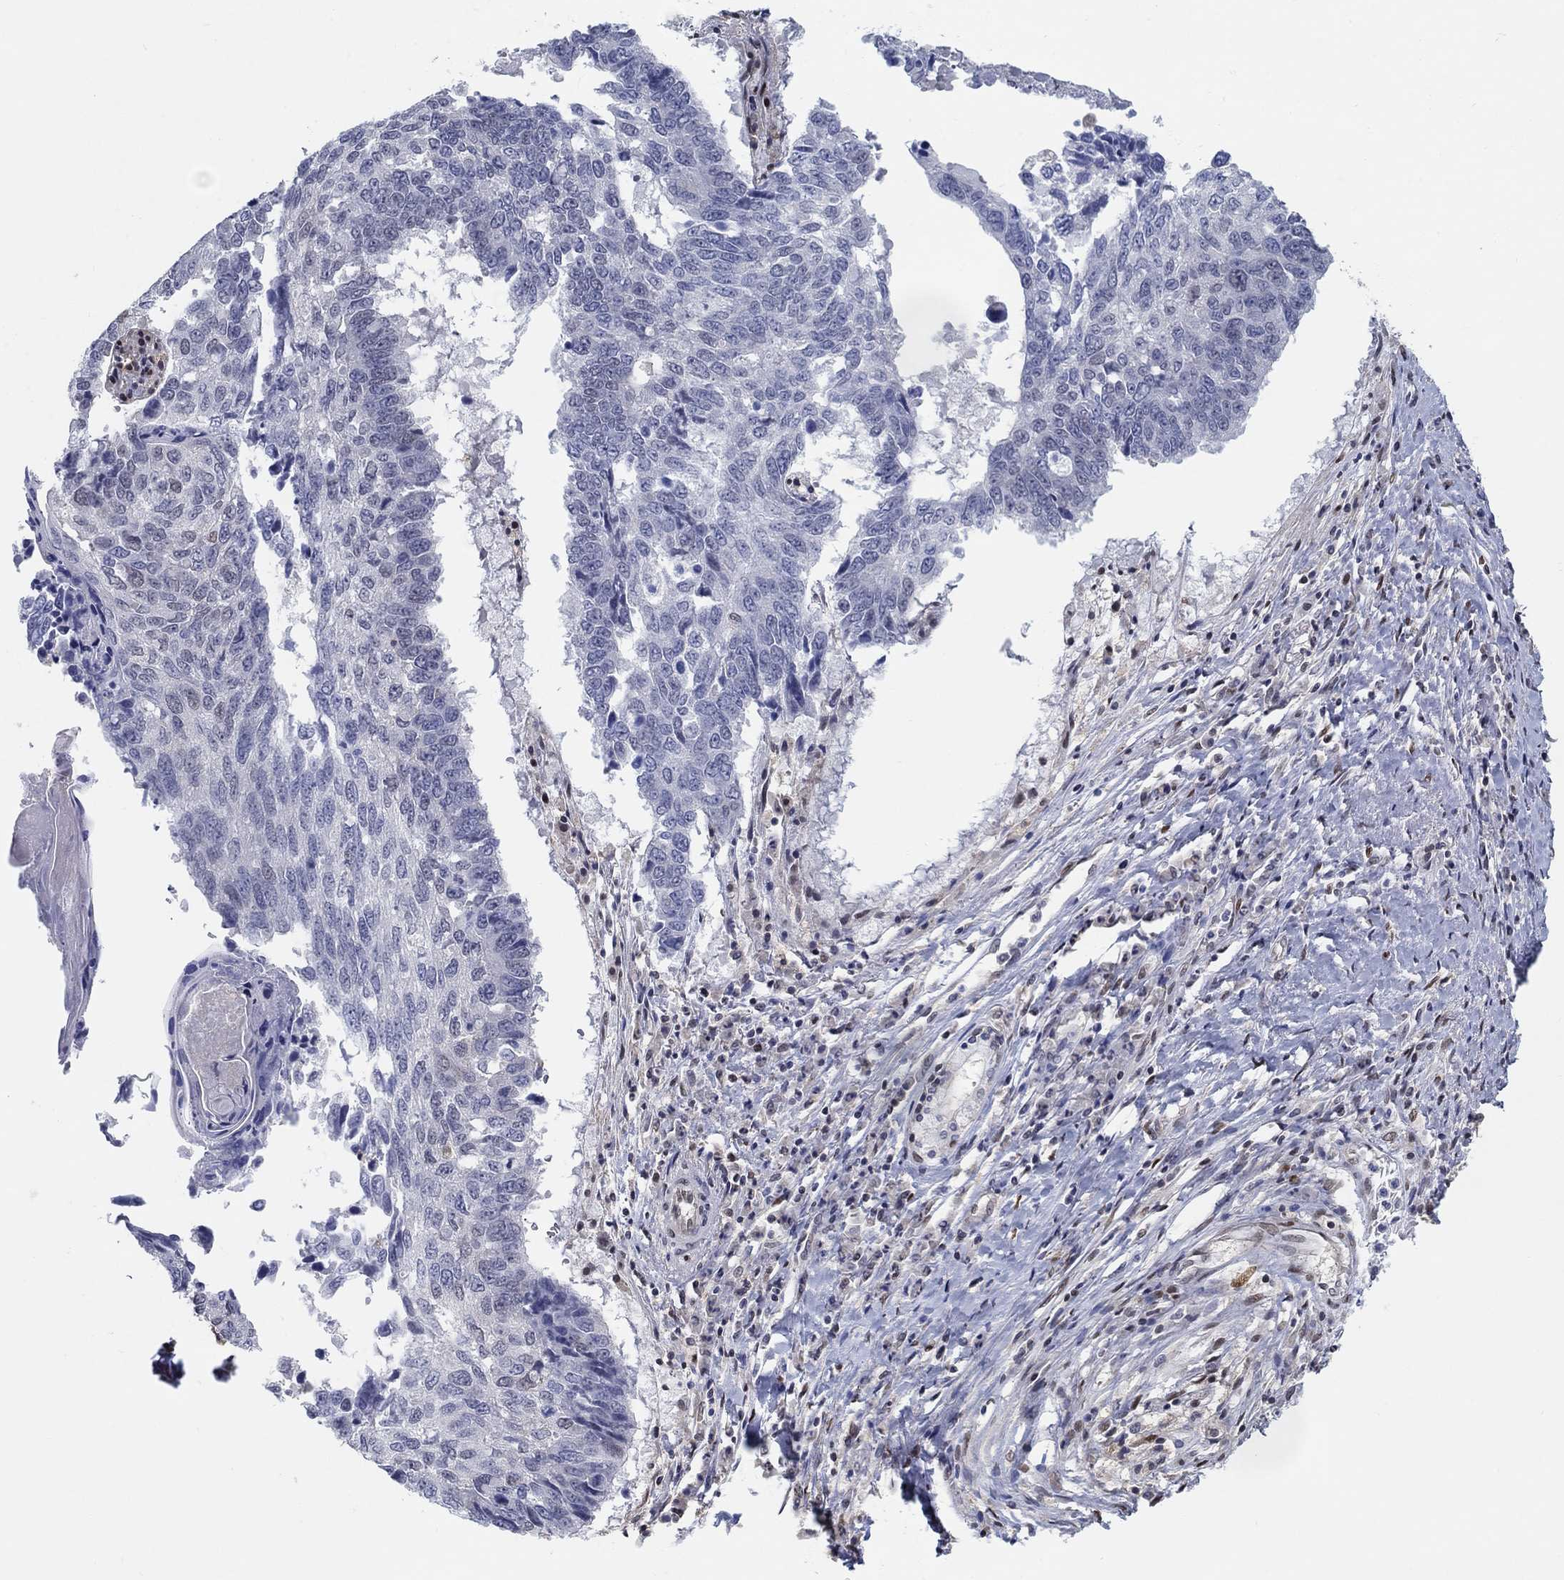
{"staining": {"intensity": "negative", "quantity": "none", "location": "none"}, "tissue": "lung cancer", "cell_type": "Tumor cells", "image_type": "cancer", "snomed": [{"axis": "morphology", "description": "Squamous cell carcinoma, NOS"}, {"axis": "topography", "description": "Lung"}], "caption": "DAB (3,3'-diaminobenzidine) immunohistochemical staining of lung cancer (squamous cell carcinoma) shows no significant expression in tumor cells.", "gene": "CENPE", "patient": {"sex": "male", "age": 73}}